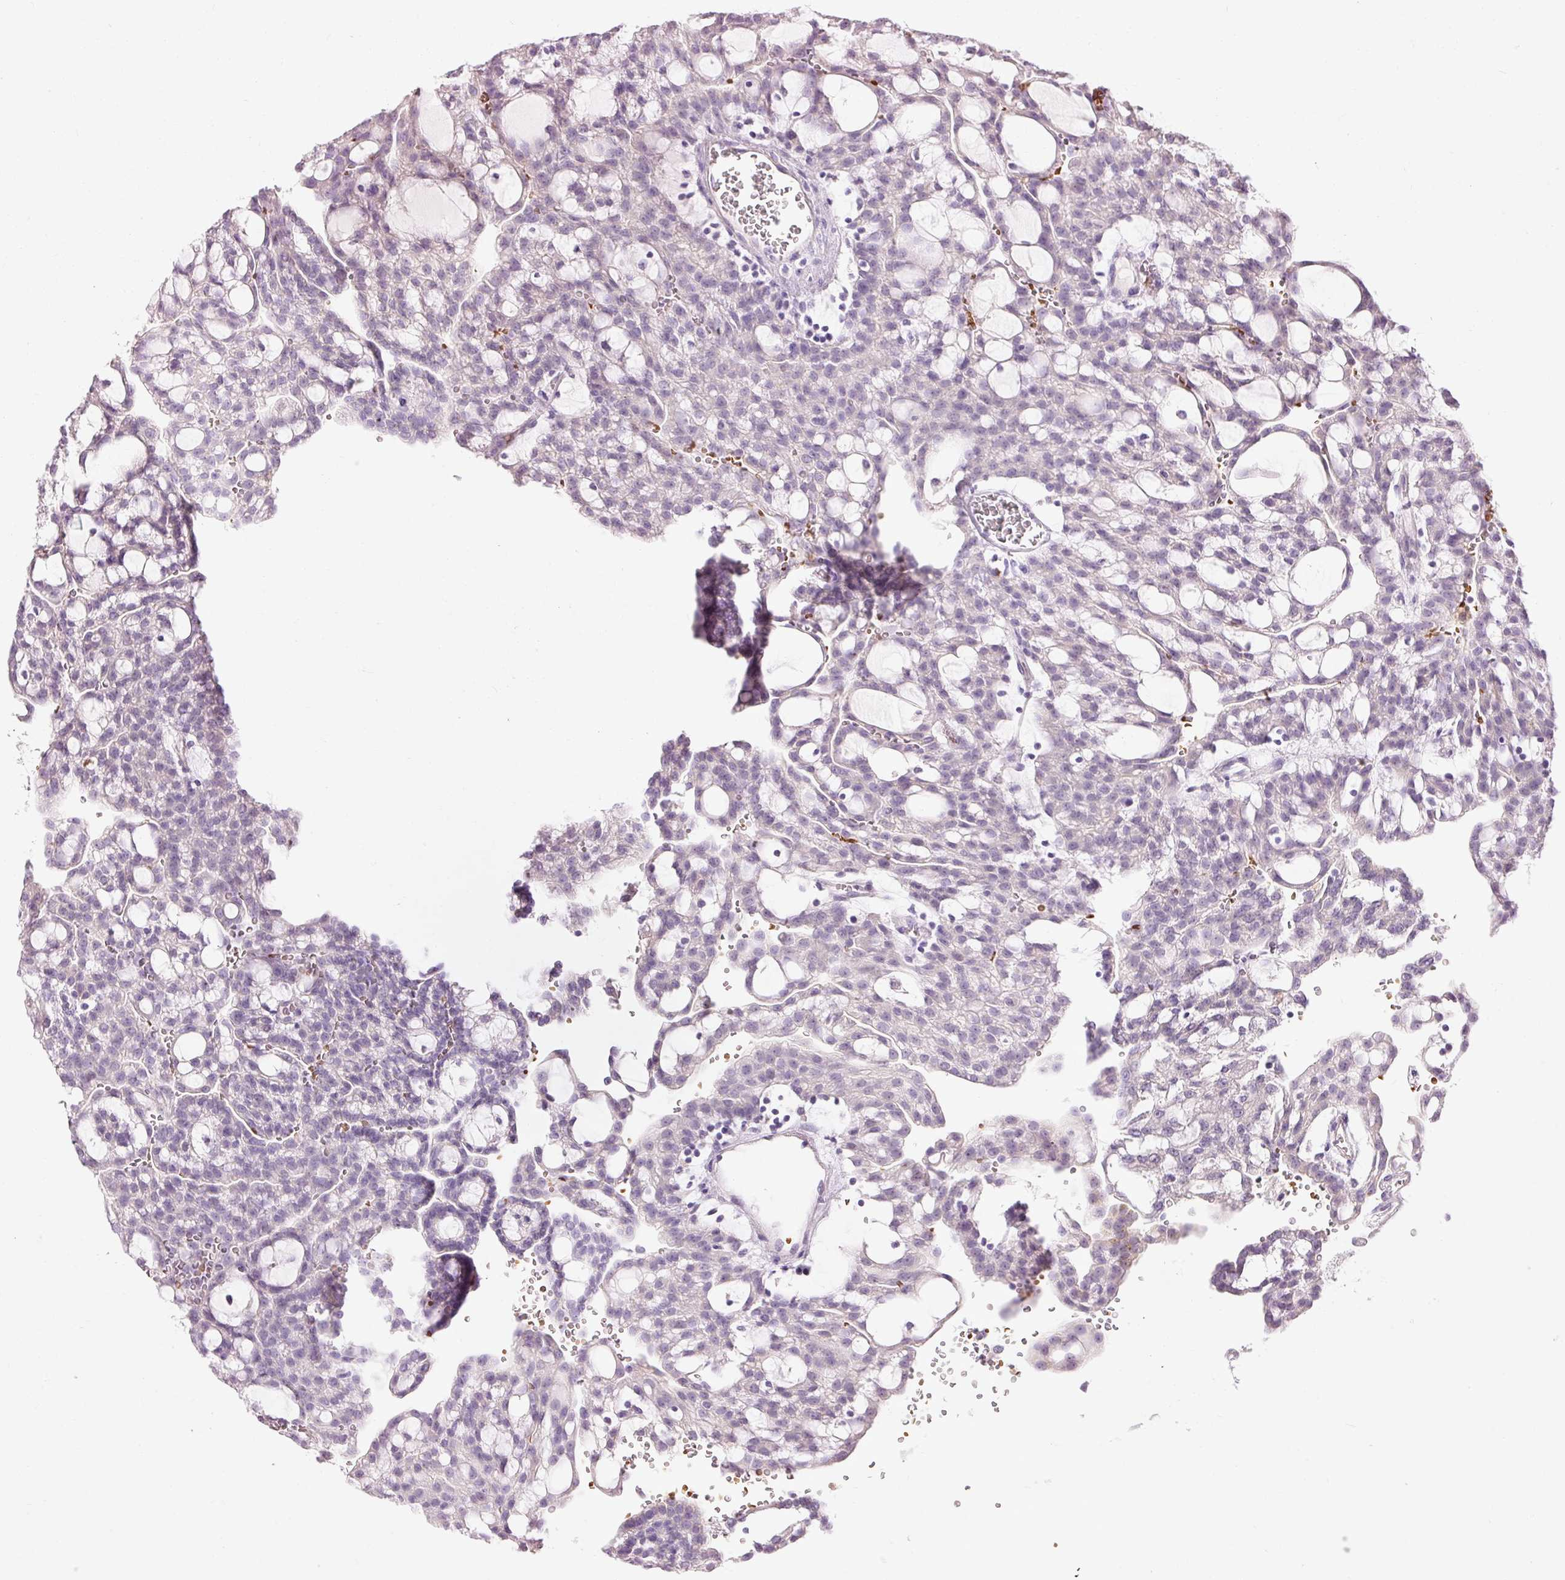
{"staining": {"intensity": "negative", "quantity": "none", "location": "none"}, "tissue": "renal cancer", "cell_type": "Tumor cells", "image_type": "cancer", "snomed": [{"axis": "morphology", "description": "Adenocarcinoma, NOS"}, {"axis": "topography", "description": "Kidney"}], "caption": "An immunohistochemistry image of renal adenocarcinoma is shown. There is no staining in tumor cells of renal adenocarcinoma.", "gene": "DHRS11", "patient": {"sex": "male", "age": 63}}